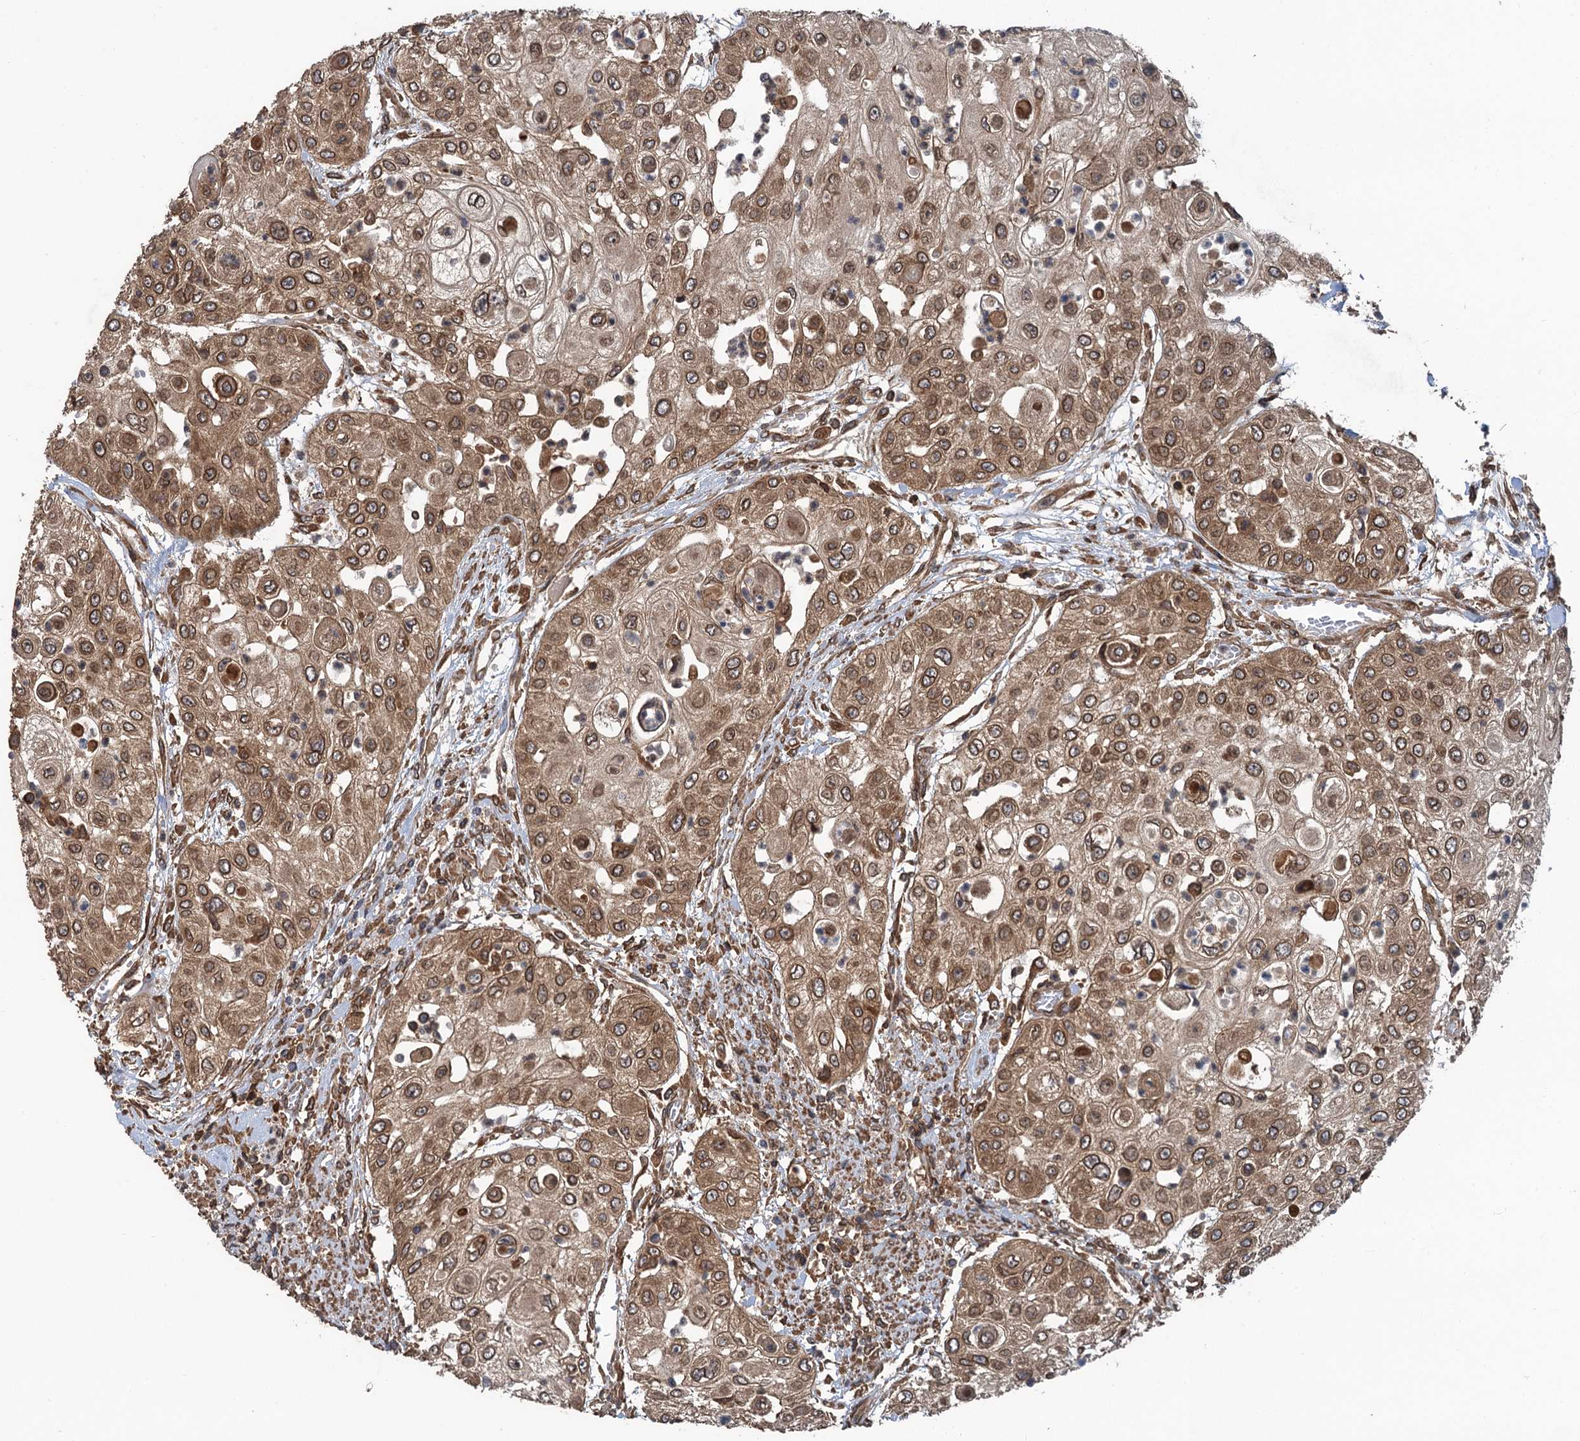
{"staining": {"intensity": "moderate", "quantity": ">75%", "location": "cytoplasmic/membranous,nuclear"}, "tissue": "urothelial cancer", "cell_type": "Tumor cells", "image_type": "cancer", "snomed": [{"axis": "morphology", "description": "Urothelial carcinoma, High grade"}, {"axis": "topography", "description": "Urinary bladder"}], "caption": "Tumor cells display moderate cytoplasmic/membranous and nuclear expression in approximately >75% of cells in urothelial cancer.", "gene": "GLE1", "patient": {"sex": "female", "age": 79}}